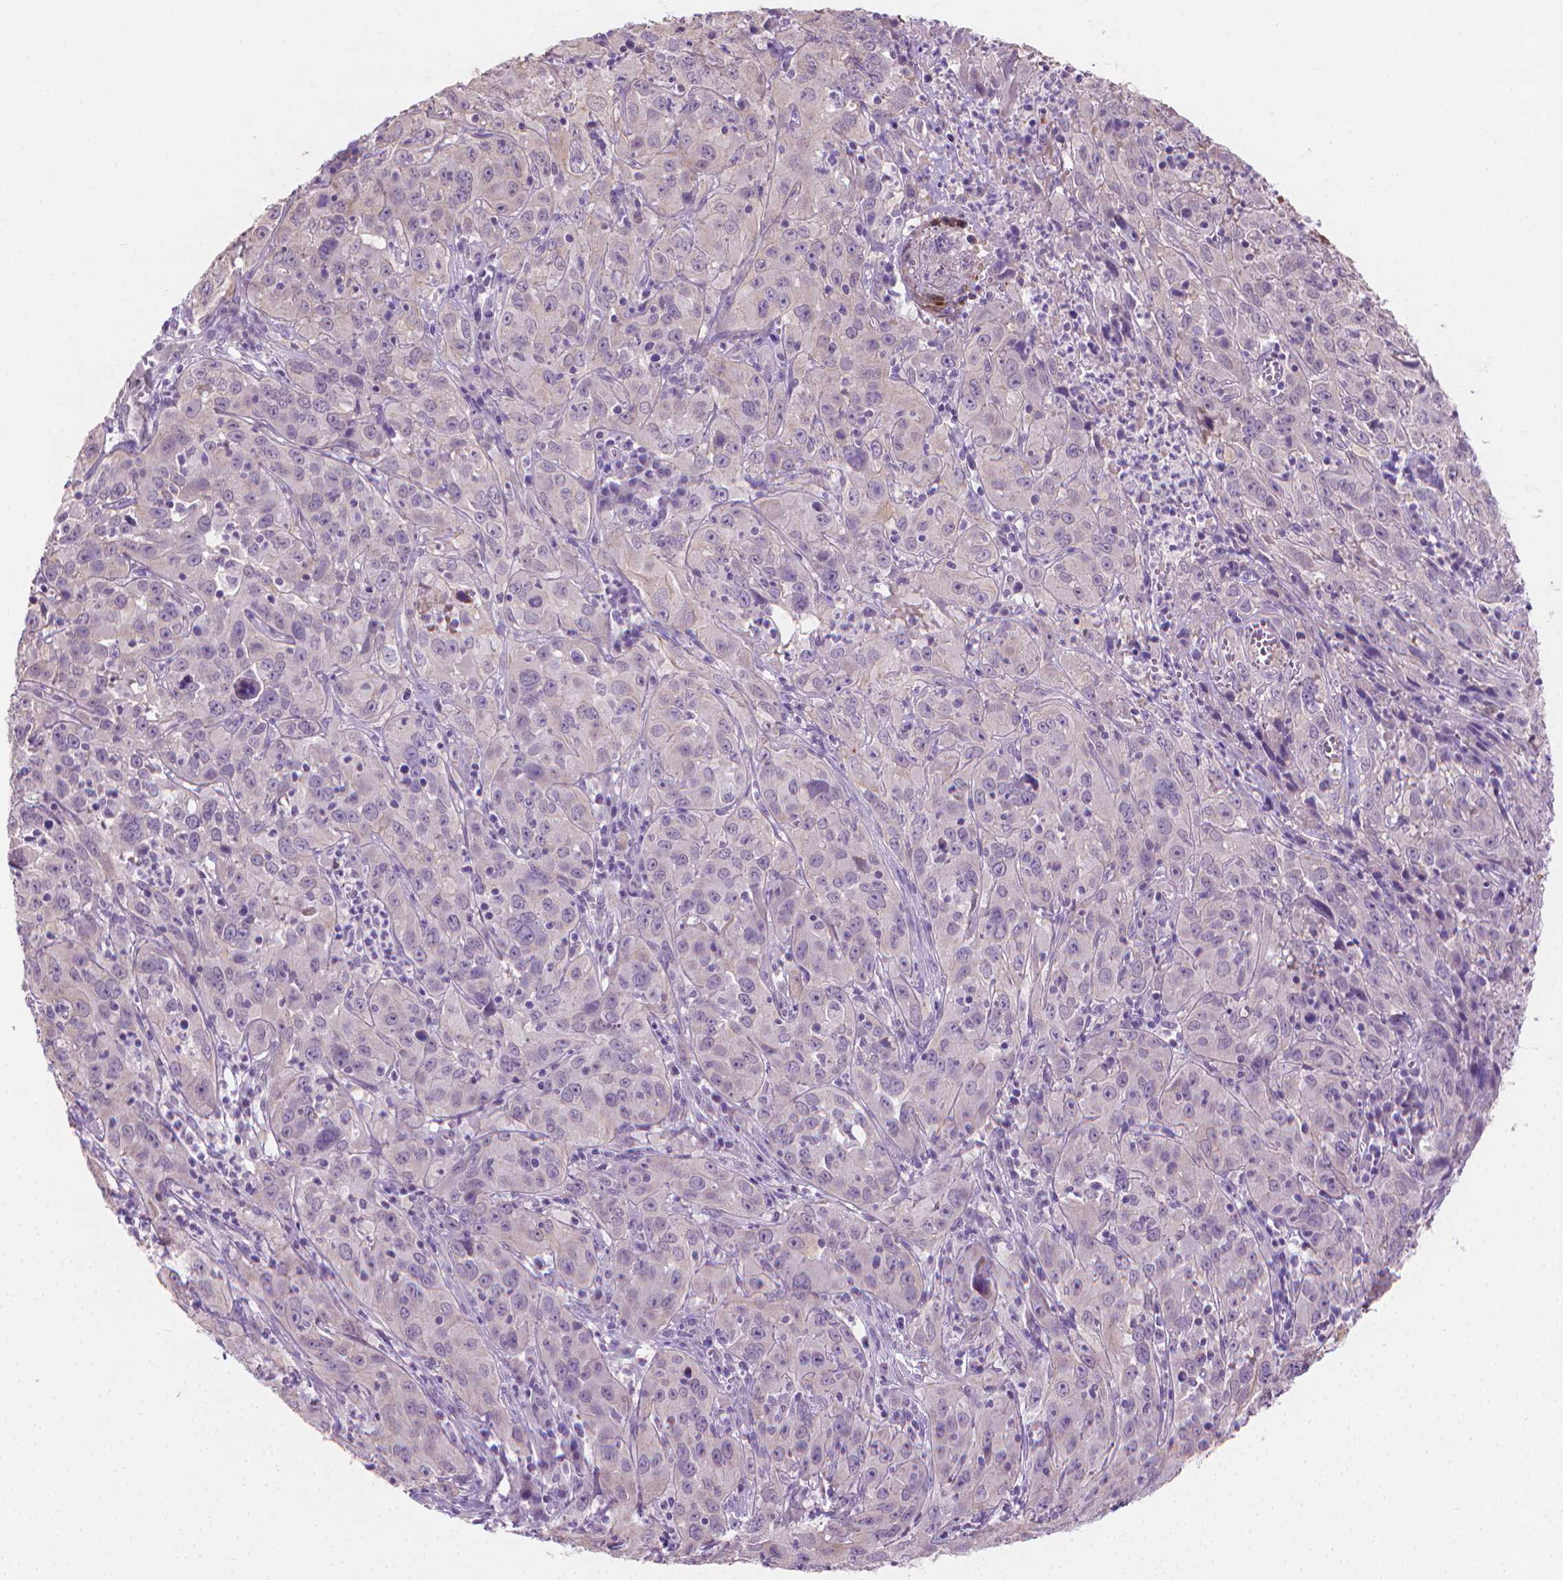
{"staining": {"intensity": "negative", "quantity": "none", "location": "none"}, "tissue": "cervical cancer", "cell_type": "Tumor cells", "image_type": "cancer", "snomed": [{"axis": "morphology", "description": "Squamous cell carcinoma, NOS"}, {"axis": "topography", "description": "Cervix"}], "caption": "DAB immunohistochemical staining of cervical cancer displays no significant staining in tumor cells.", "gene": "GSDMA", "patient": {"sex": "female", "age": 32}}